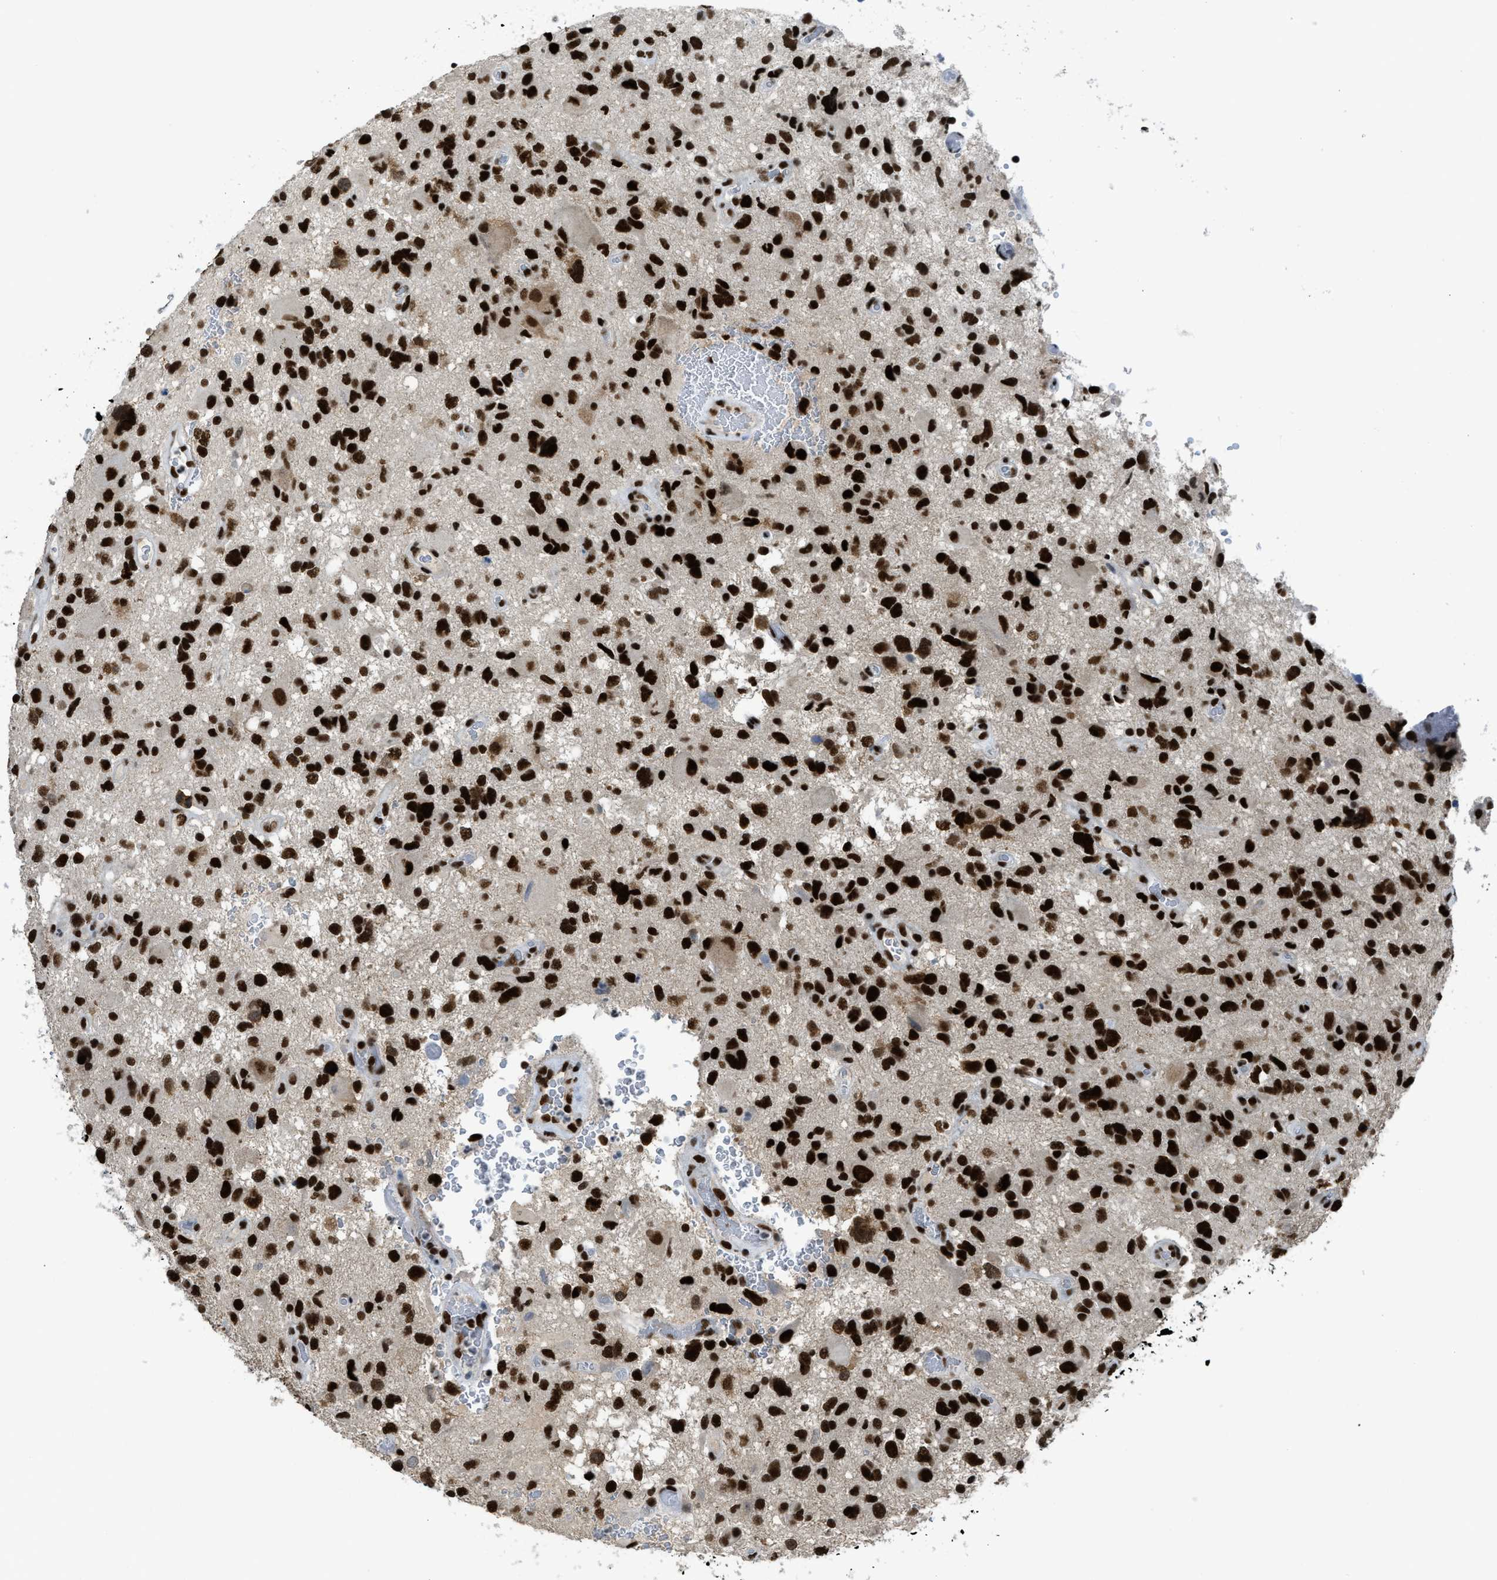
{"staining": {"intensity": "strong", "quantity": ">75%", "location": "nuclear"}, "tissue": "glioma", "cell_type": "Tumor cells", "image_type": "cancer", "snomed": [{"axis": "morphology", "description": "Glioma, malignant, High grade"}, {"axis": "topography", "description": "Brain"}], "caption": "Tumor cells show strong nuclear staining in about >75% of cells in malignant glioma (high-grade). Nuclei are stained in blue.", "gene": "SCAF4", "patient": {"sex": "male", "age": 33}}